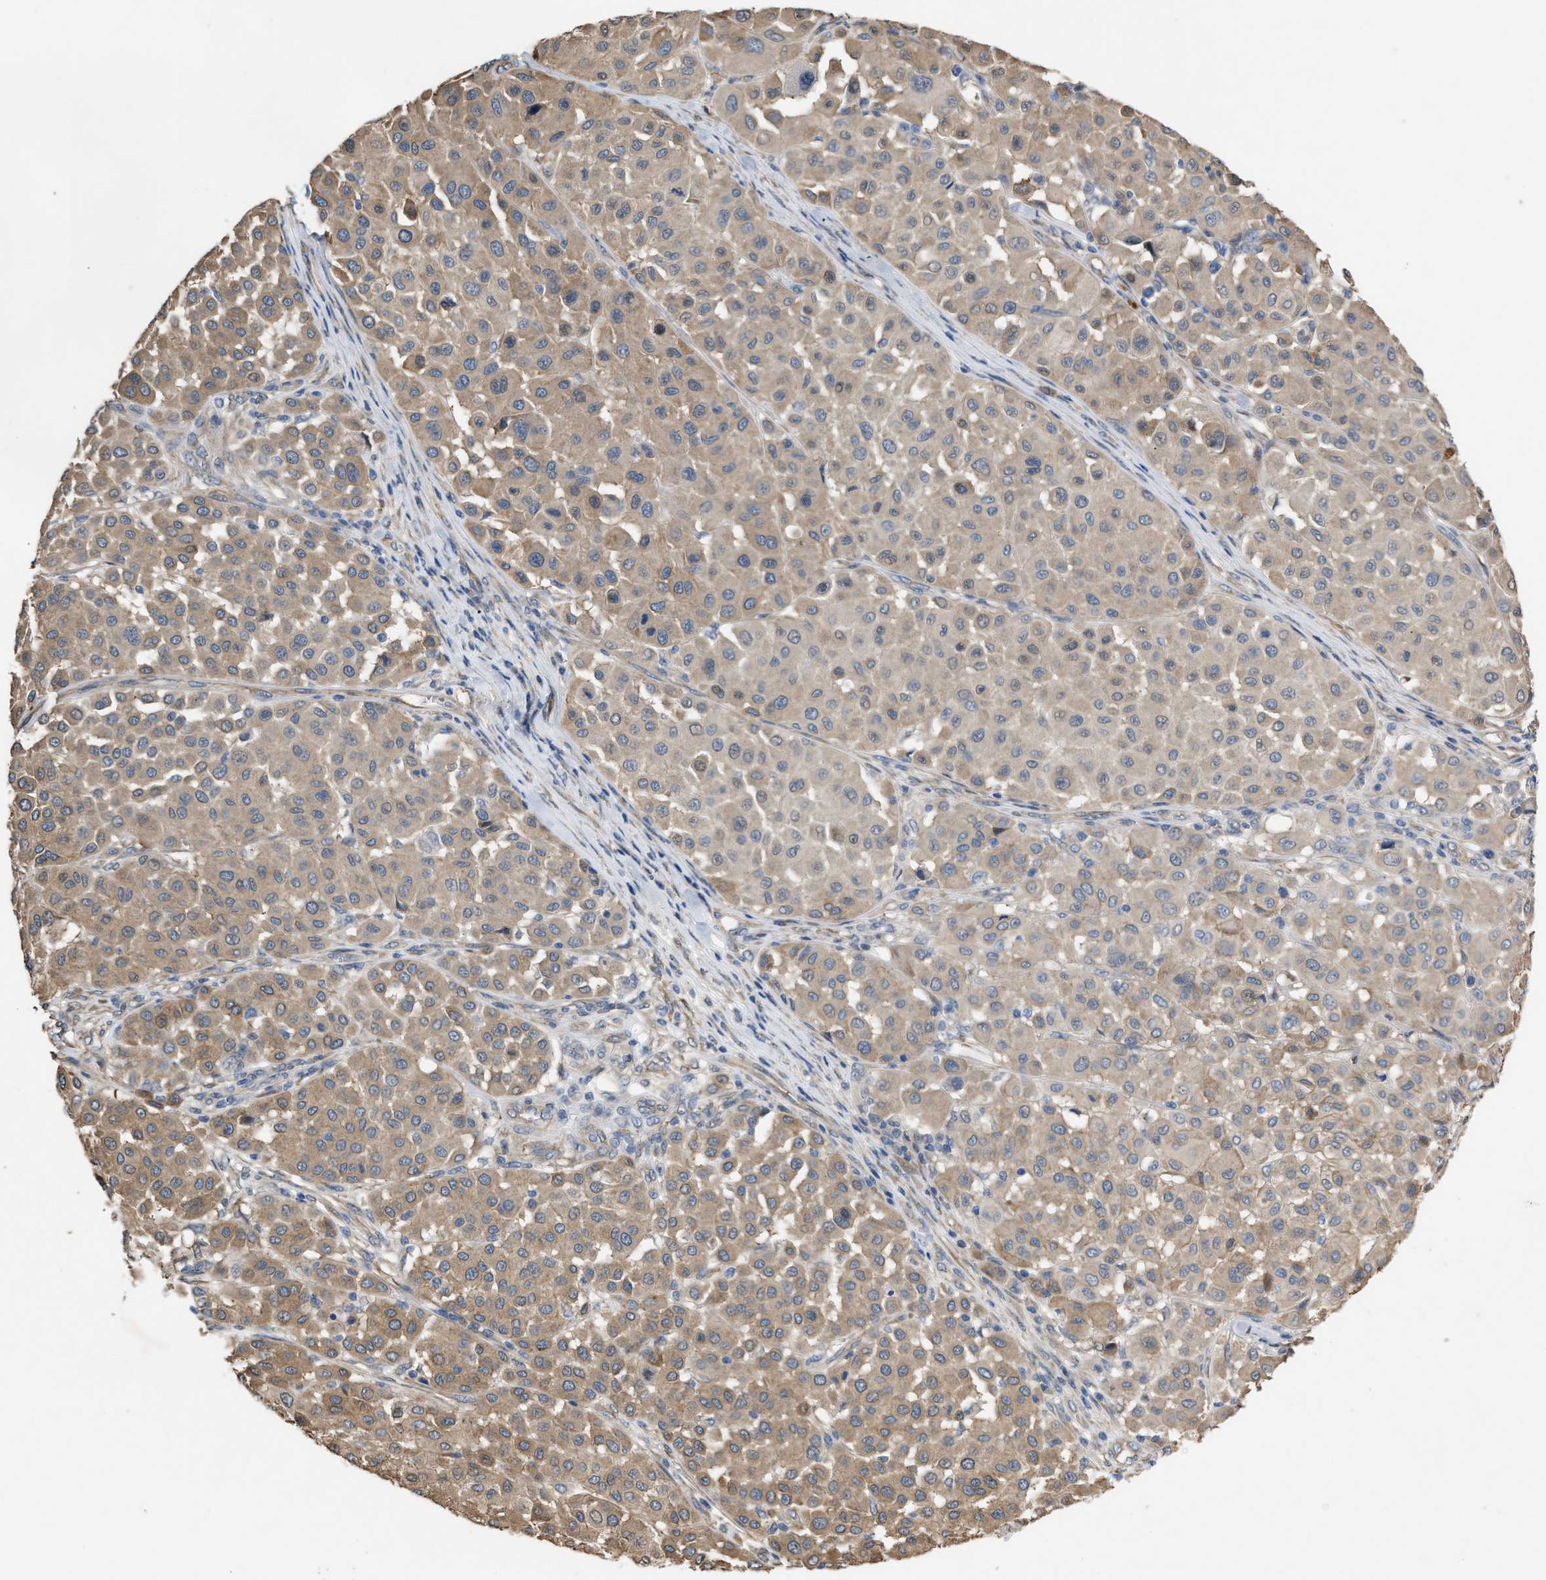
{"staining": {"intensity": "weak", "quantity": ">75%", "location": "cytoplasmic/membranous"}, "tissue": "melanoma", "cell_type": "Tumor cells", "image_type": "cancer", "snomed": [{"axis": "morphology", "description": "Malignant melanoma, Metastatic site"}, {"axis": "topography", "description": "Soft tissue"}], "caption": "Melanoma stained with a protein marker shows weak staining in tumor cells.", "gene": "SLC4A11", "patient": {"sex": "male", "age": 41}}